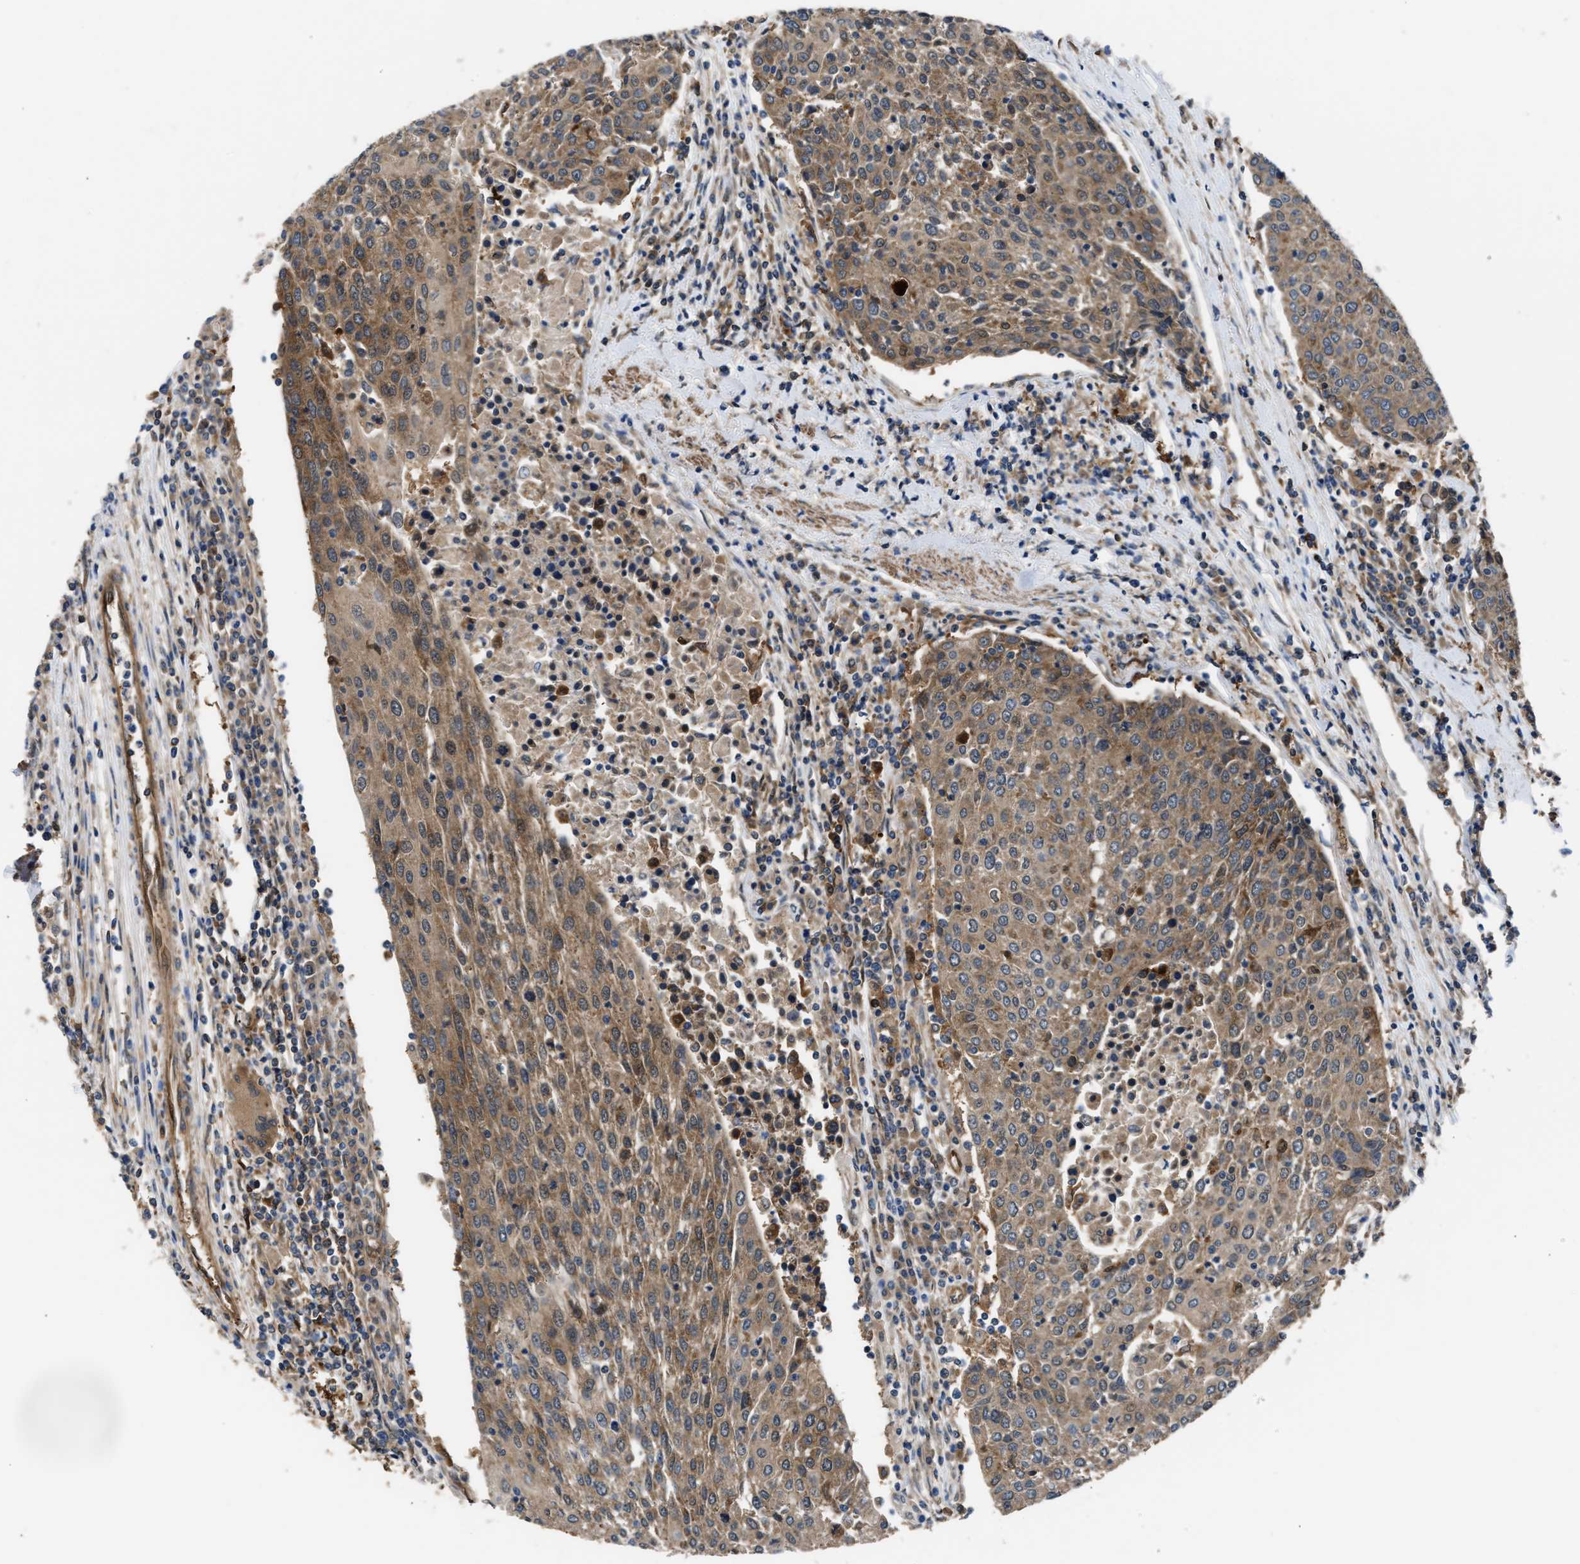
{"staining": {"intensity": "moderate", "quantity": ">75%", "location": "cytoplasmic/membranous"}, "tissue": "urothelial cancer", "cell_type": "Tumor cells", "image_type": "cancer", "snomed": [{"axis": "morphology", "description": "Urothelial carcinoma, High grade"}, {"axis": "topography", "description": "Urinary bladder"}], "caption": "IHC (DAB (3,3'-diaminobenzidine)) staining of human urothelial cancer shows moderate cytoplasmic/membranous protein staining in about >75% of tumor cells.", "gene": "PPA1", "patient": {"sex": "female", "age": 85}}